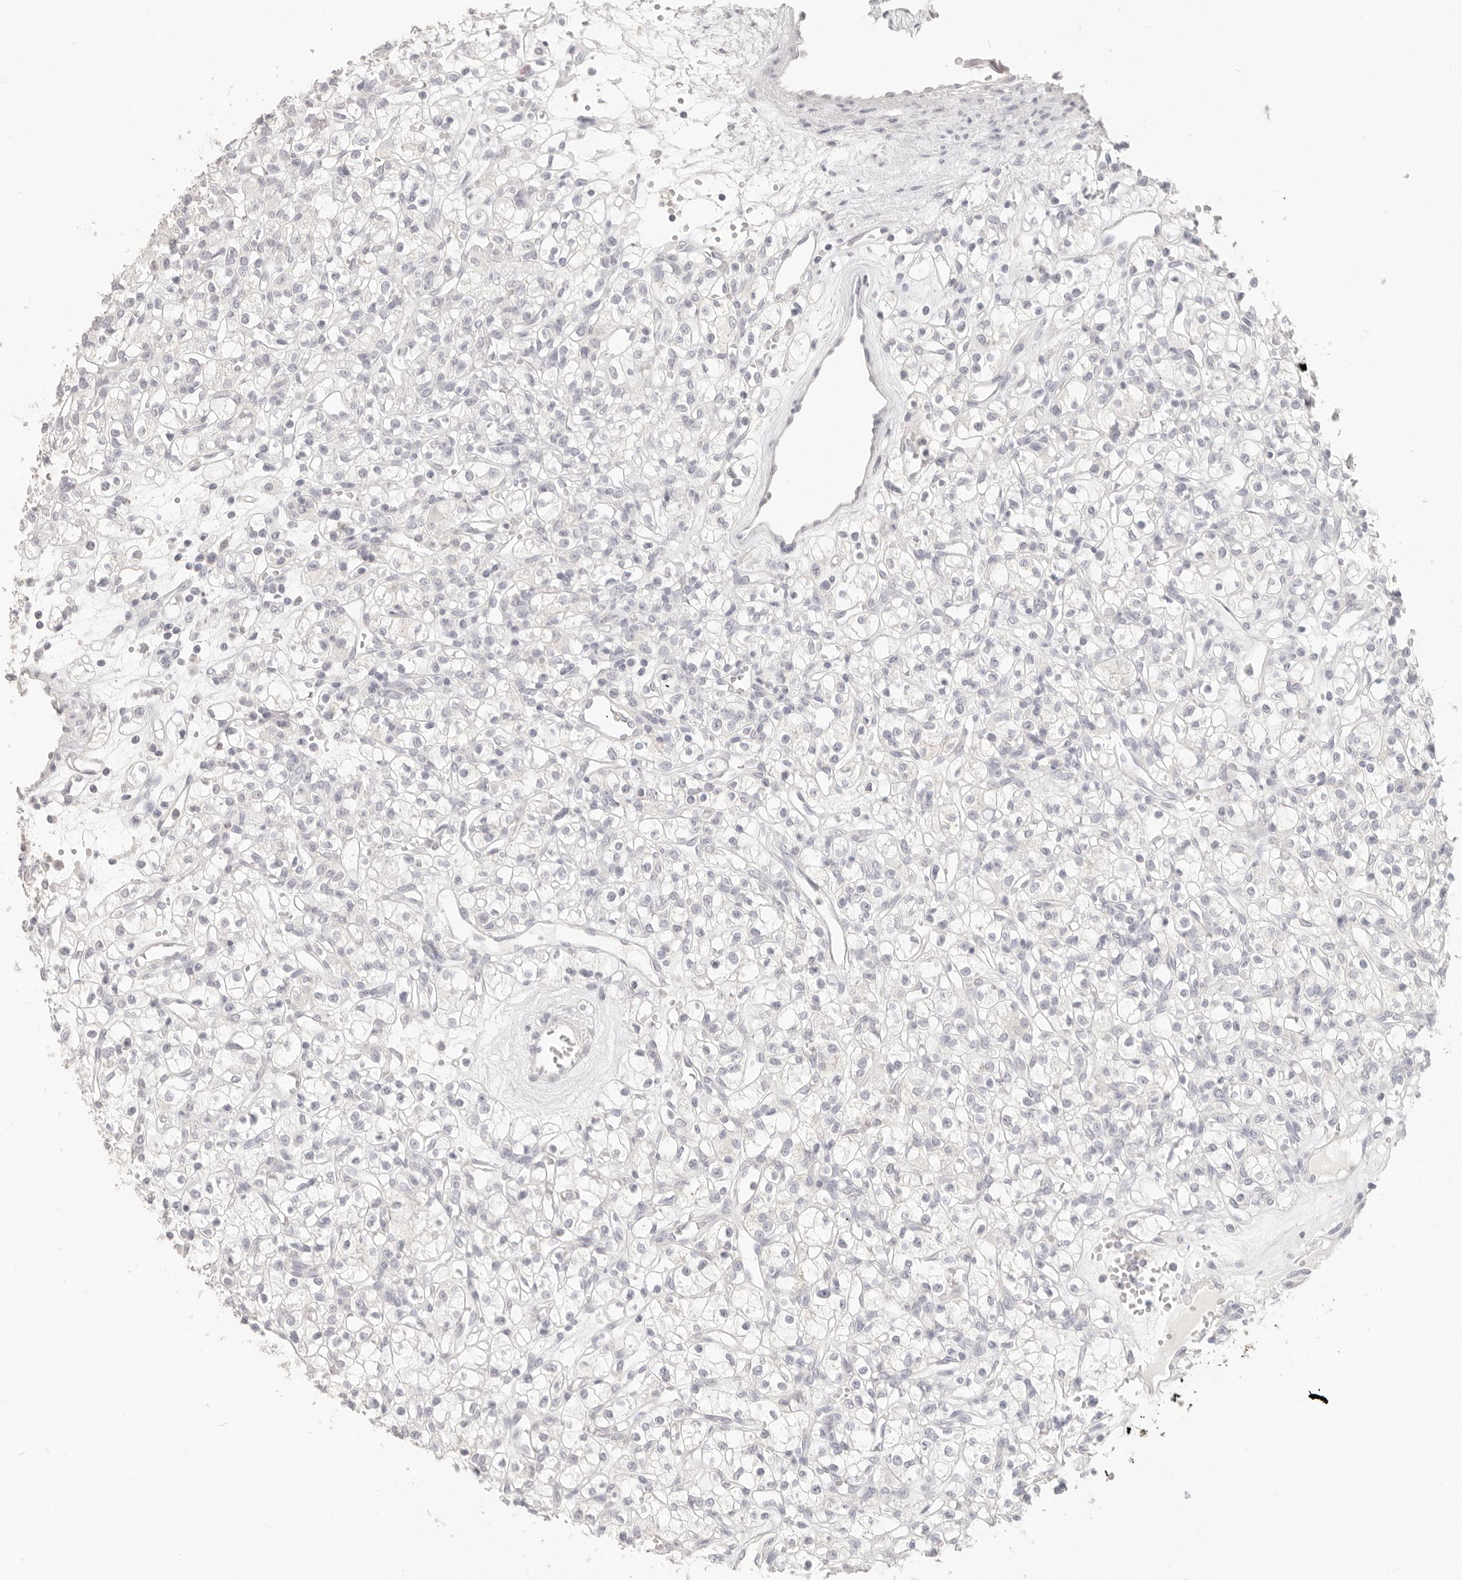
{"staining": {"intensity": "negative", "quantity": "none", "location": "none"}, "tissue": "renal cancer", "cell_type": "Tumor cells", "image_type": "cancer", "snomed": [{"axis": "morphology", "description": "Adenocarcinoma, NOS"}, {"axis": "topography", "description": "Kidney"}], "caption": "An image of human adenocarcinoma (renal) is negative for staining in tumor cells. (Immunohistochemistry (ihc), brightfield microscopy, high magnification).", "gene": "EPCAM", "patient": {"sex": "female", "age": 59}}